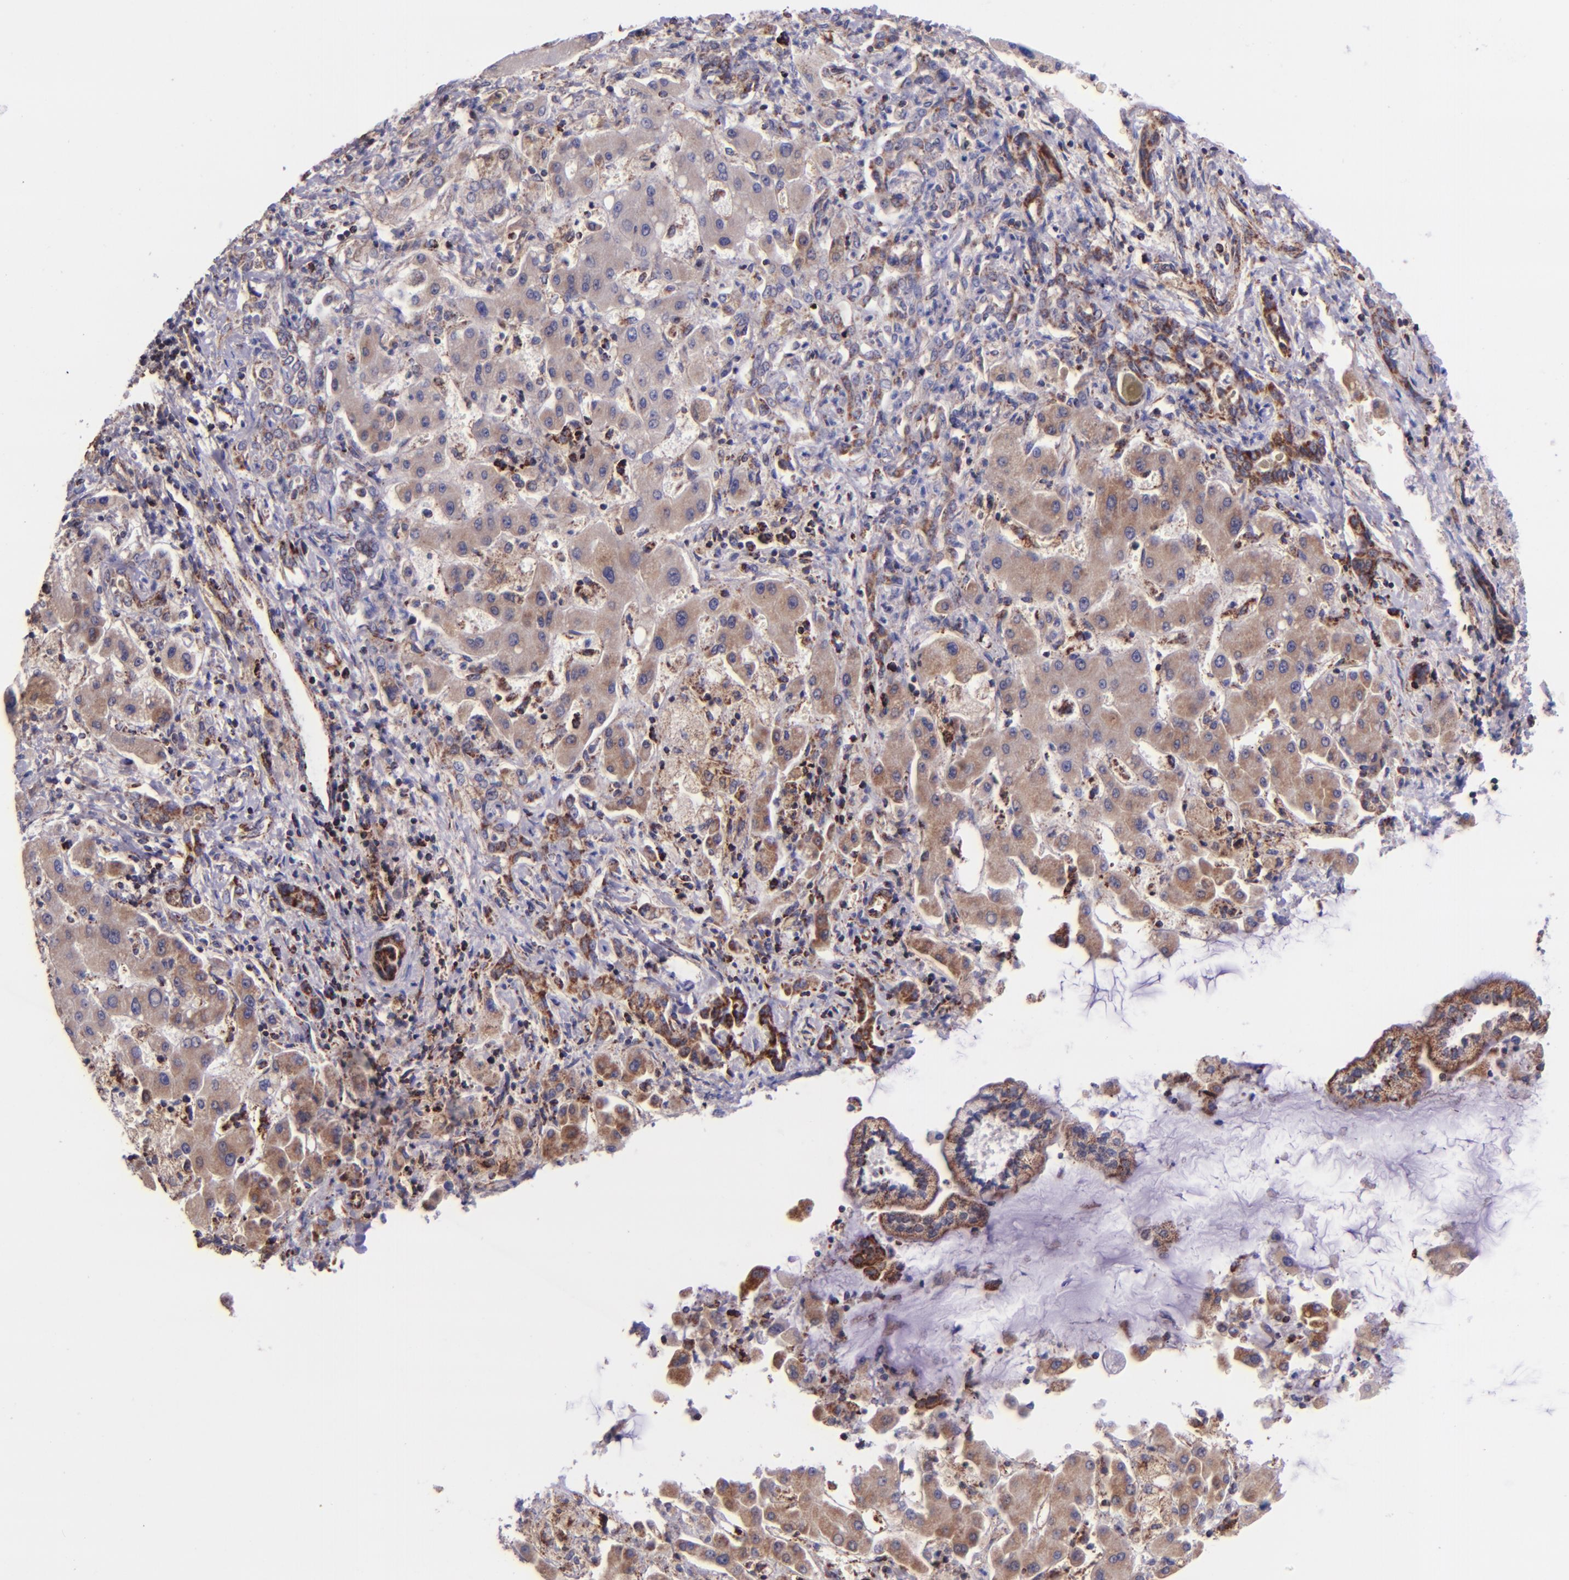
{"staining": {"intensity": "weak", "quantity": ">75%", "location": "cytoplasmic/membranous"}, "tissue": "liver cancer", "cell_type": "Tumor cells", "image_type": "cancer", "snomed": [{"axis": "morphology", "description": "Cholangiocarcinoma"}, {"axis": "topography", "description": "Liver"}], "caption": "Tumor cells reveal low levels of weak cytoplasmic/membranous expression in about >75% of cells in liver cholangiocarcinoma. The staining was performed using DAB (3,3'-diaminobenzidine) to visualize the protein expression in brown, while the nuclei were stained in blue with hematoxylin (Magnification: 20x).", "gene": "IDH3G", "patient": {"sex": "male", "age": 50}}